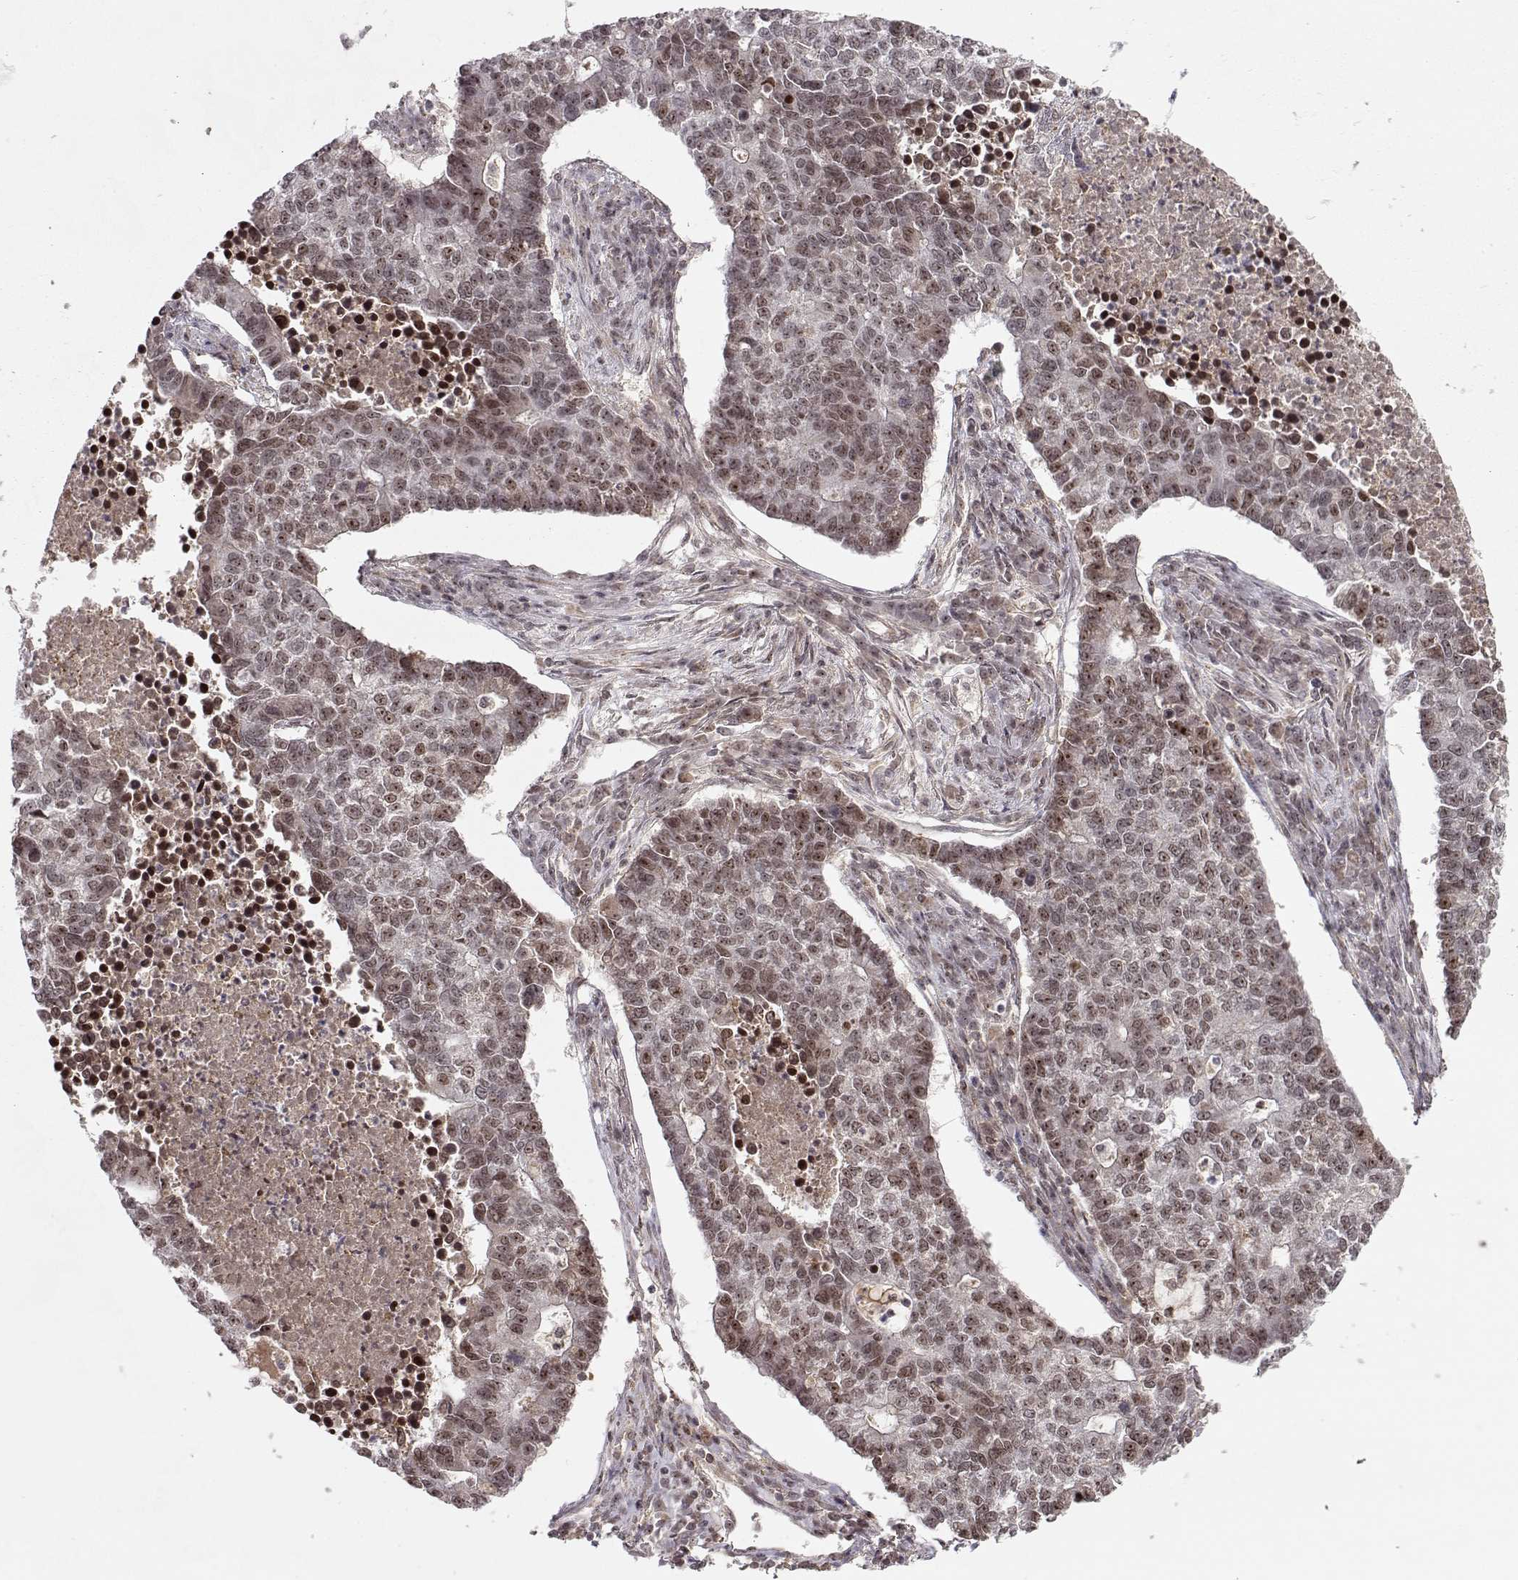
{"staining": {"intensity": "moderate", "quantity": "25%-75%", "location": "nuclear"}, "tissue": "lung cancer", "cell_type": "Tumor cells", "image_type": "cancer", "snomed": [{"axis": "morphology", "description": "Adenocarcinoma, NOS"}, {"axis": "topography", "description": "Lung"}], "caption": "Brown immunohistochemical staining in human lung cancer (adenocarcinoma) reveals moderate nuclear staining in approximately 25%-75% of tumor cells.", "gene": "CIR1", "patient": {"sex": "male", "age": 57}}